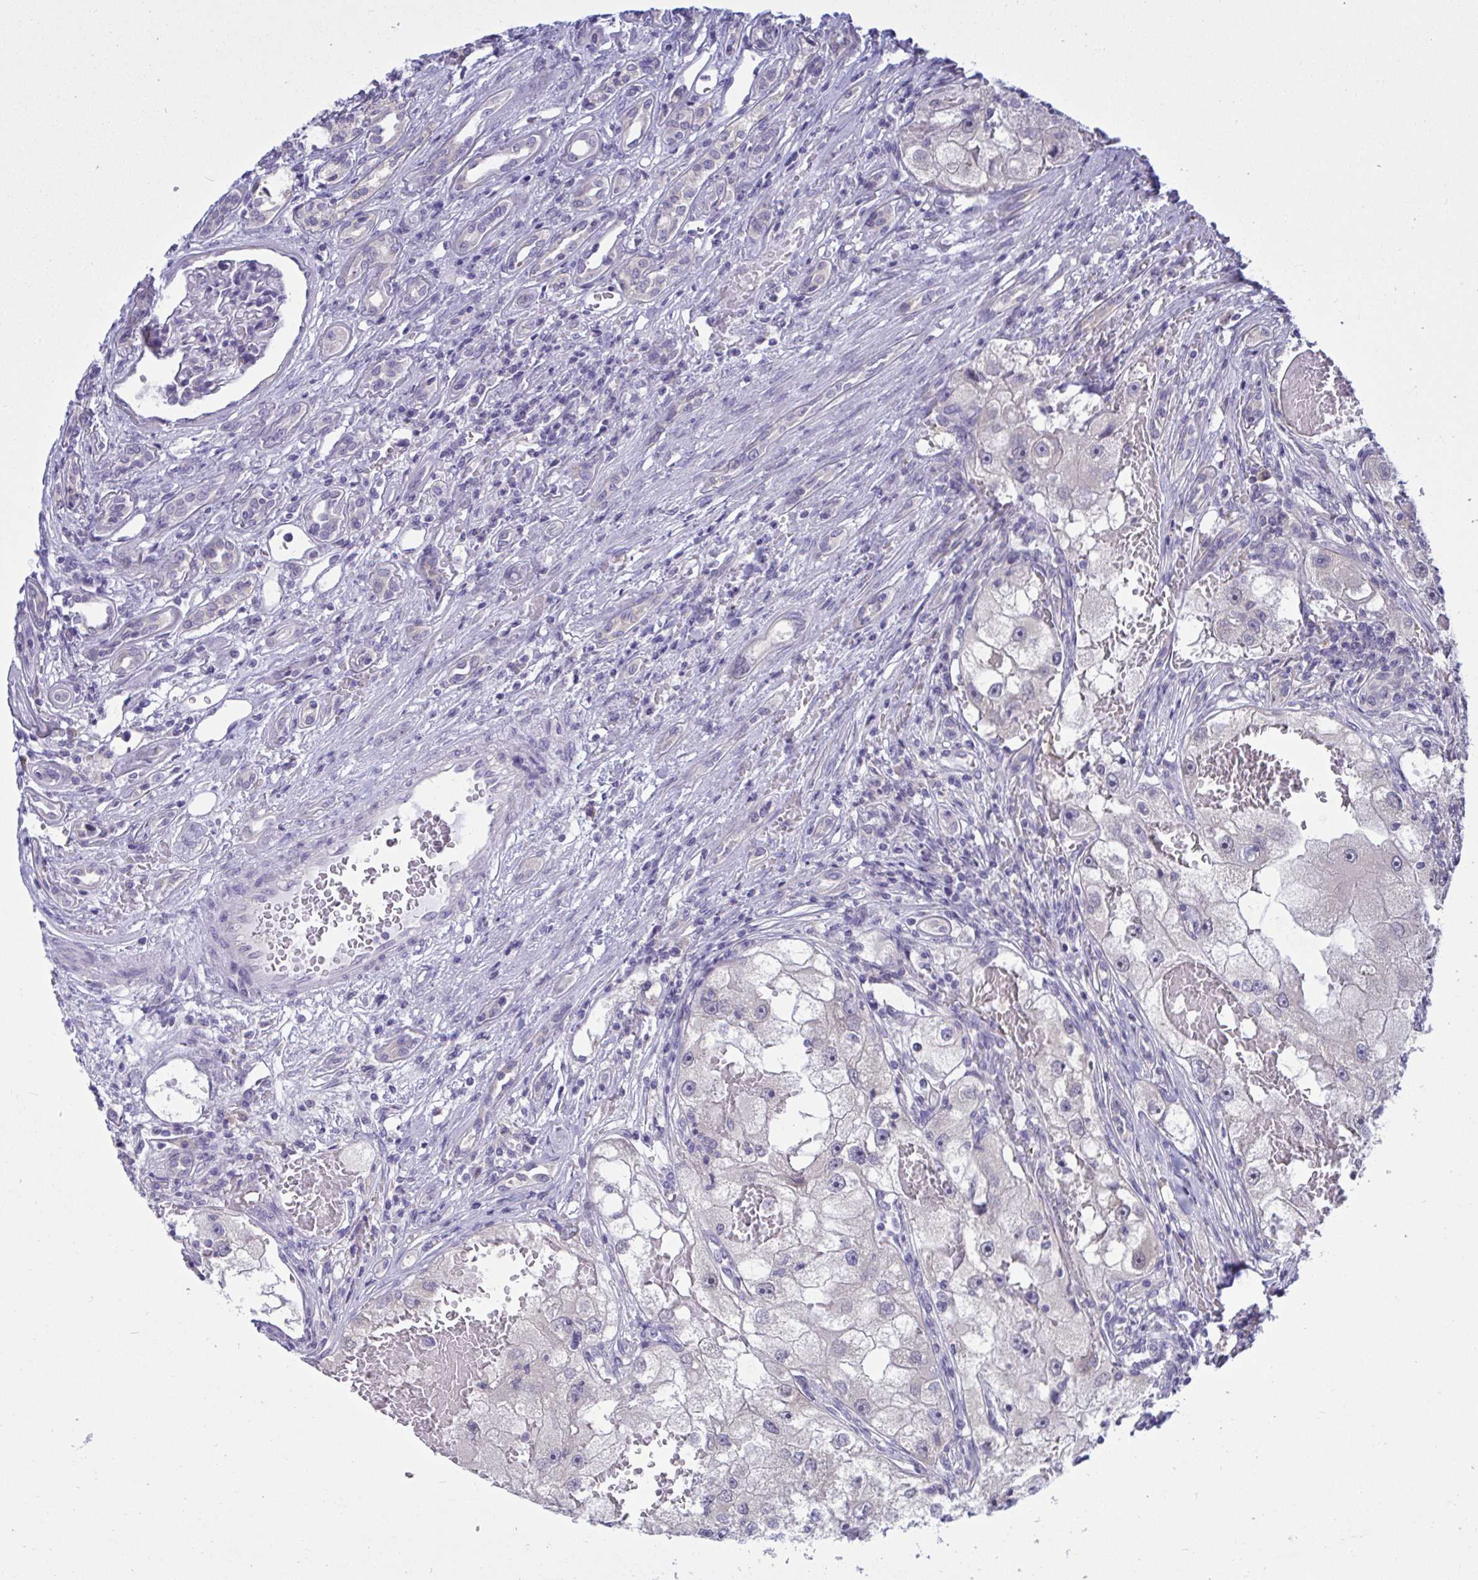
{"staining": {"intensity": "negative", "quantity": "none", "location": "none"}, "tissue": "renal cancer", "cell_type": "Tumor cells", "image_type": "cancer", "snomed": [{"axis": "morphology", "description": "Adenocarcinoma, NOS"}, {"axis": "topography", "description": "Kidney"}], "caption": "This is an IHC photomicrograph of human renal cancer. There is no positivity in tumor cells.", "gene": "TMEM41A", "patient": {"sex": "male", "age": 63}}